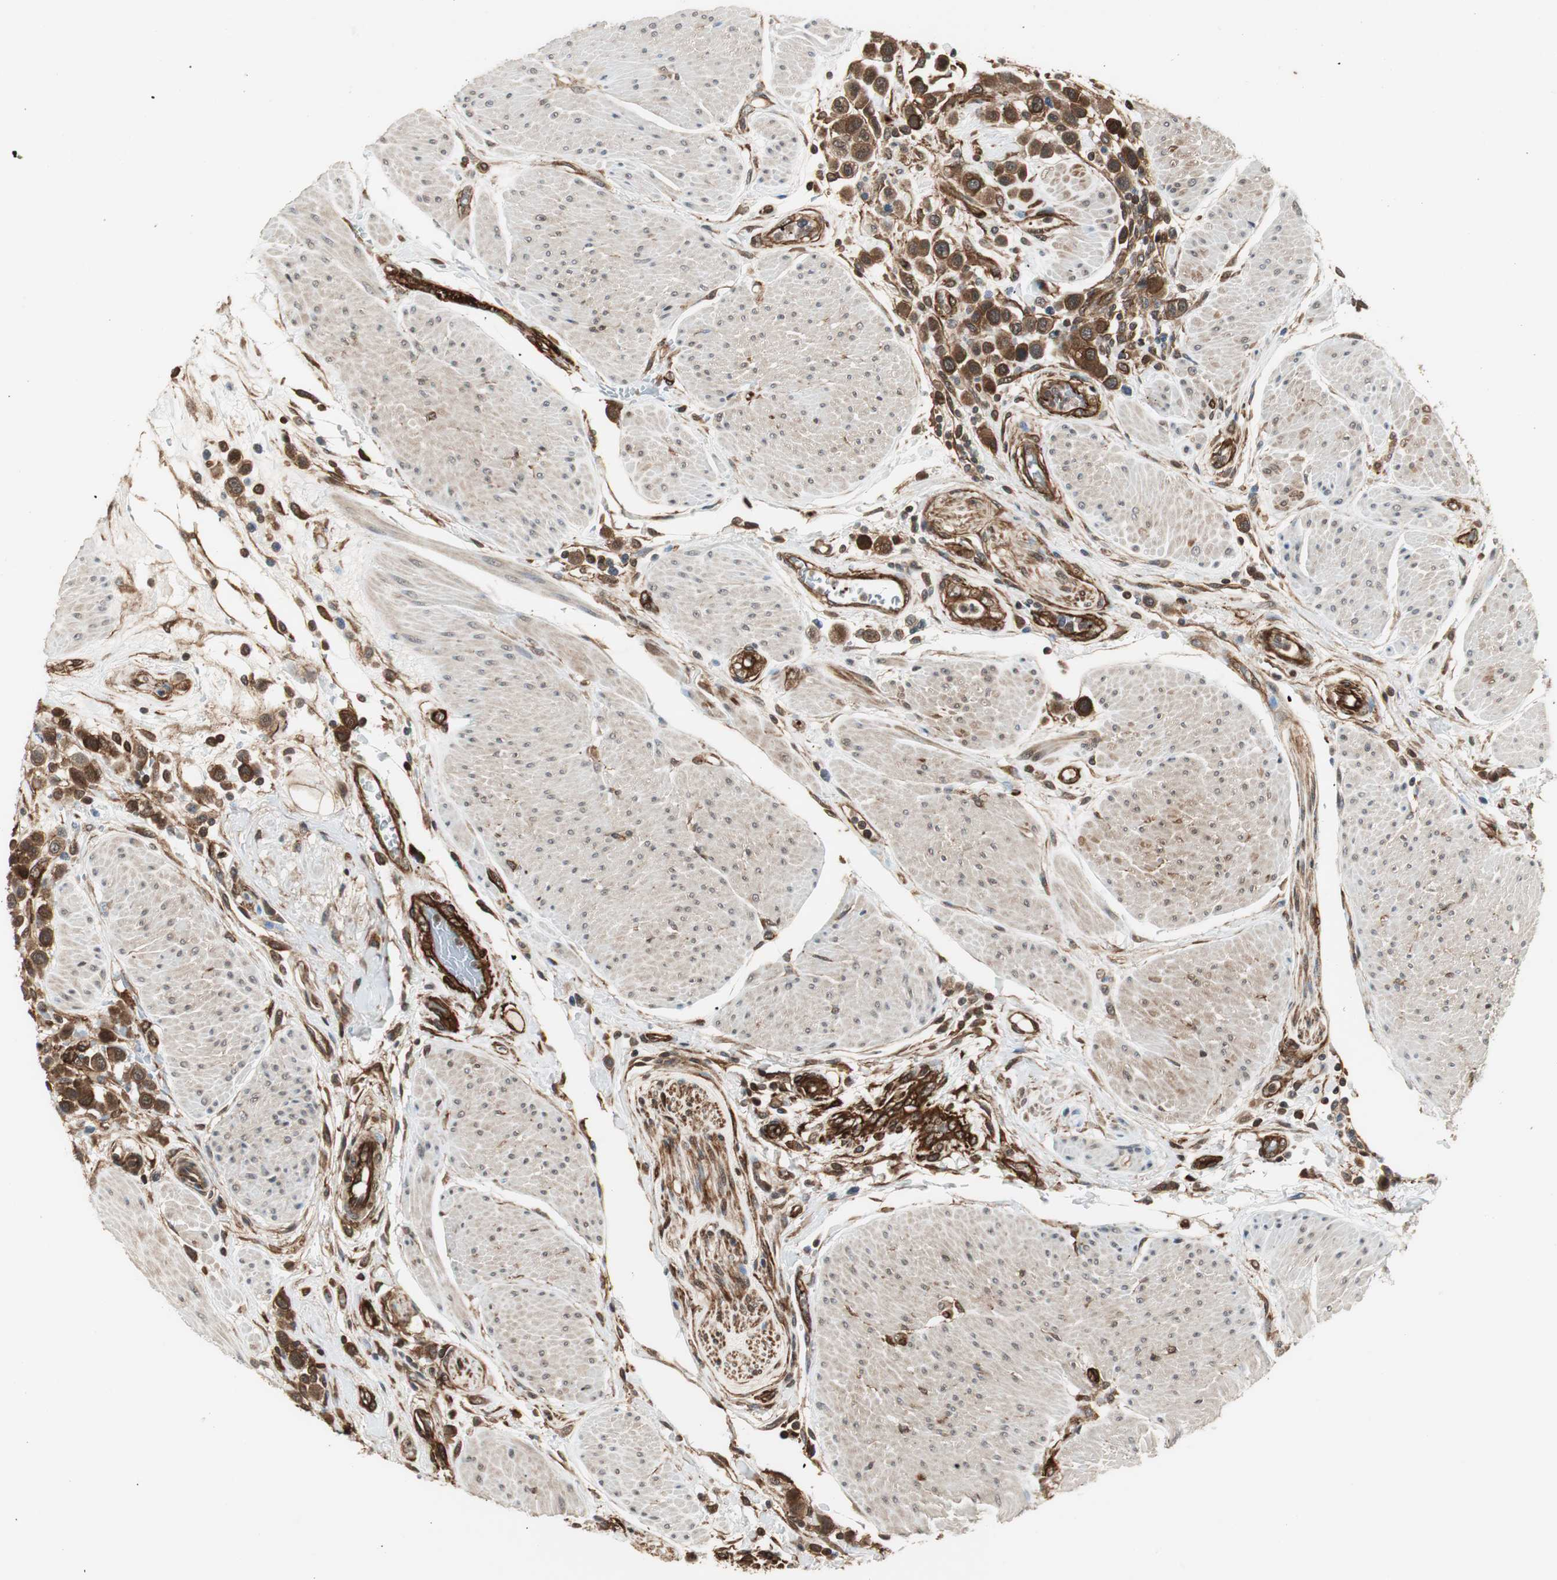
{"staining": {"intensity": "strong", "quantity": ">75%", "location": "cytoplasmic/membranous"}, "tissue": "urothelial cancer", "cell_type": "Tumor cells", "image_type": "cancer", "snomed": [{"axis": "morphology", "description": "Urothelial carcinoma, High grade"}, {"axis": "topography", "description": "Urinary bladder"}], "caption": "The photomicrograph demonstrates a brown stain indicating the presence of a protein in the cytoplasmic/membranous of tumor cells in high-grade urothelial carcinoma. The staining is performed using DAB brown chromogen to label protein expression. The nuclei are counter-stained blue using hematoxylin.", "gene": "PTPN11", "patient": {"sex": "male", "age": 50}}